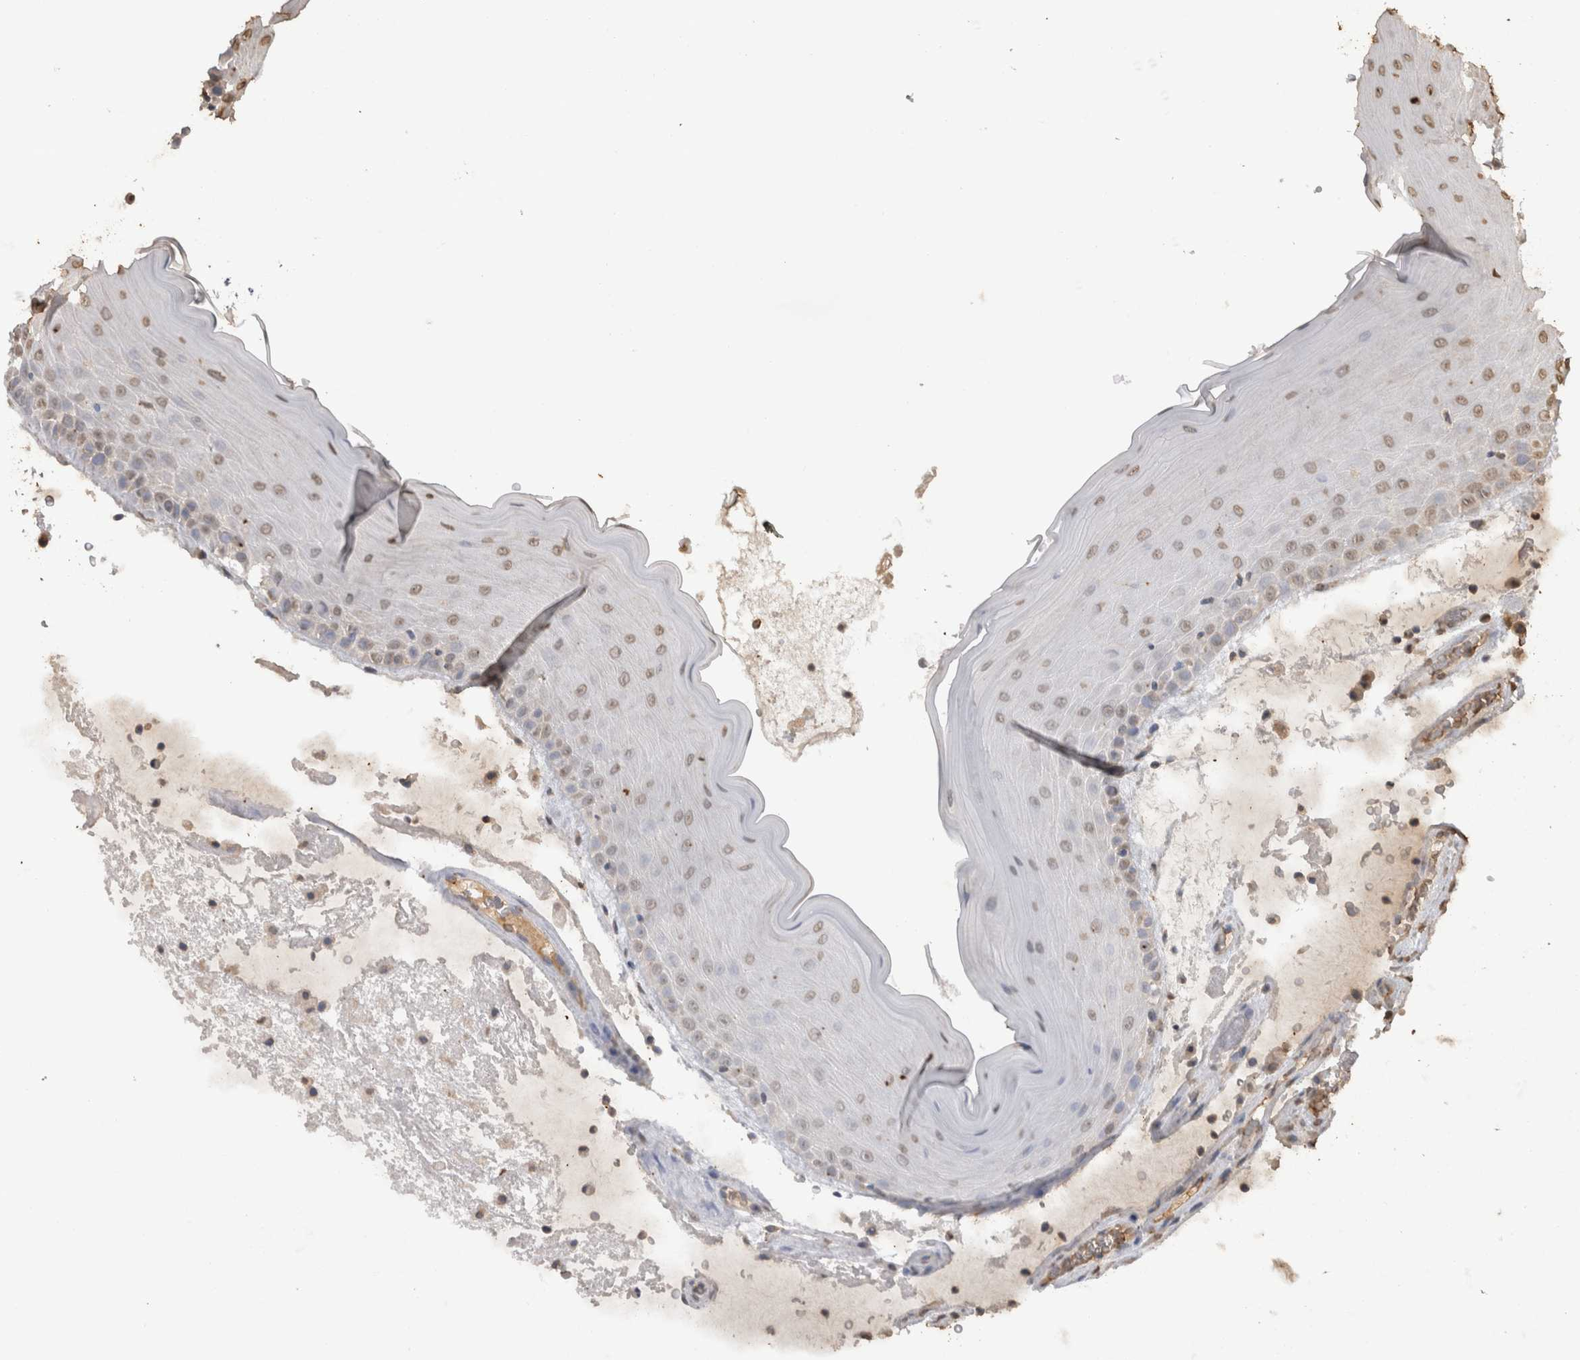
{"staining": {"intensity": "weak", "quantity": "25%-75%", "location": "nuclear"}, "tissue": "oral mucosa", "cell_type": "Squamous epithelial cells", "image_type": "normal", "snomed": [{"axis": "morphology", "description": "Normal tissue, NOS"}, {"axis": "topography", "description": "Oral tissue"}], "caption": "IHC (DAB) staining of unremarkable human oral mucosa demonstrates weak nuclear protein positivity in approximately 25%-75% of squamous epithelial cells.", "gene": "CRELD2", "patient": {"sex": "male", "age": 13}}